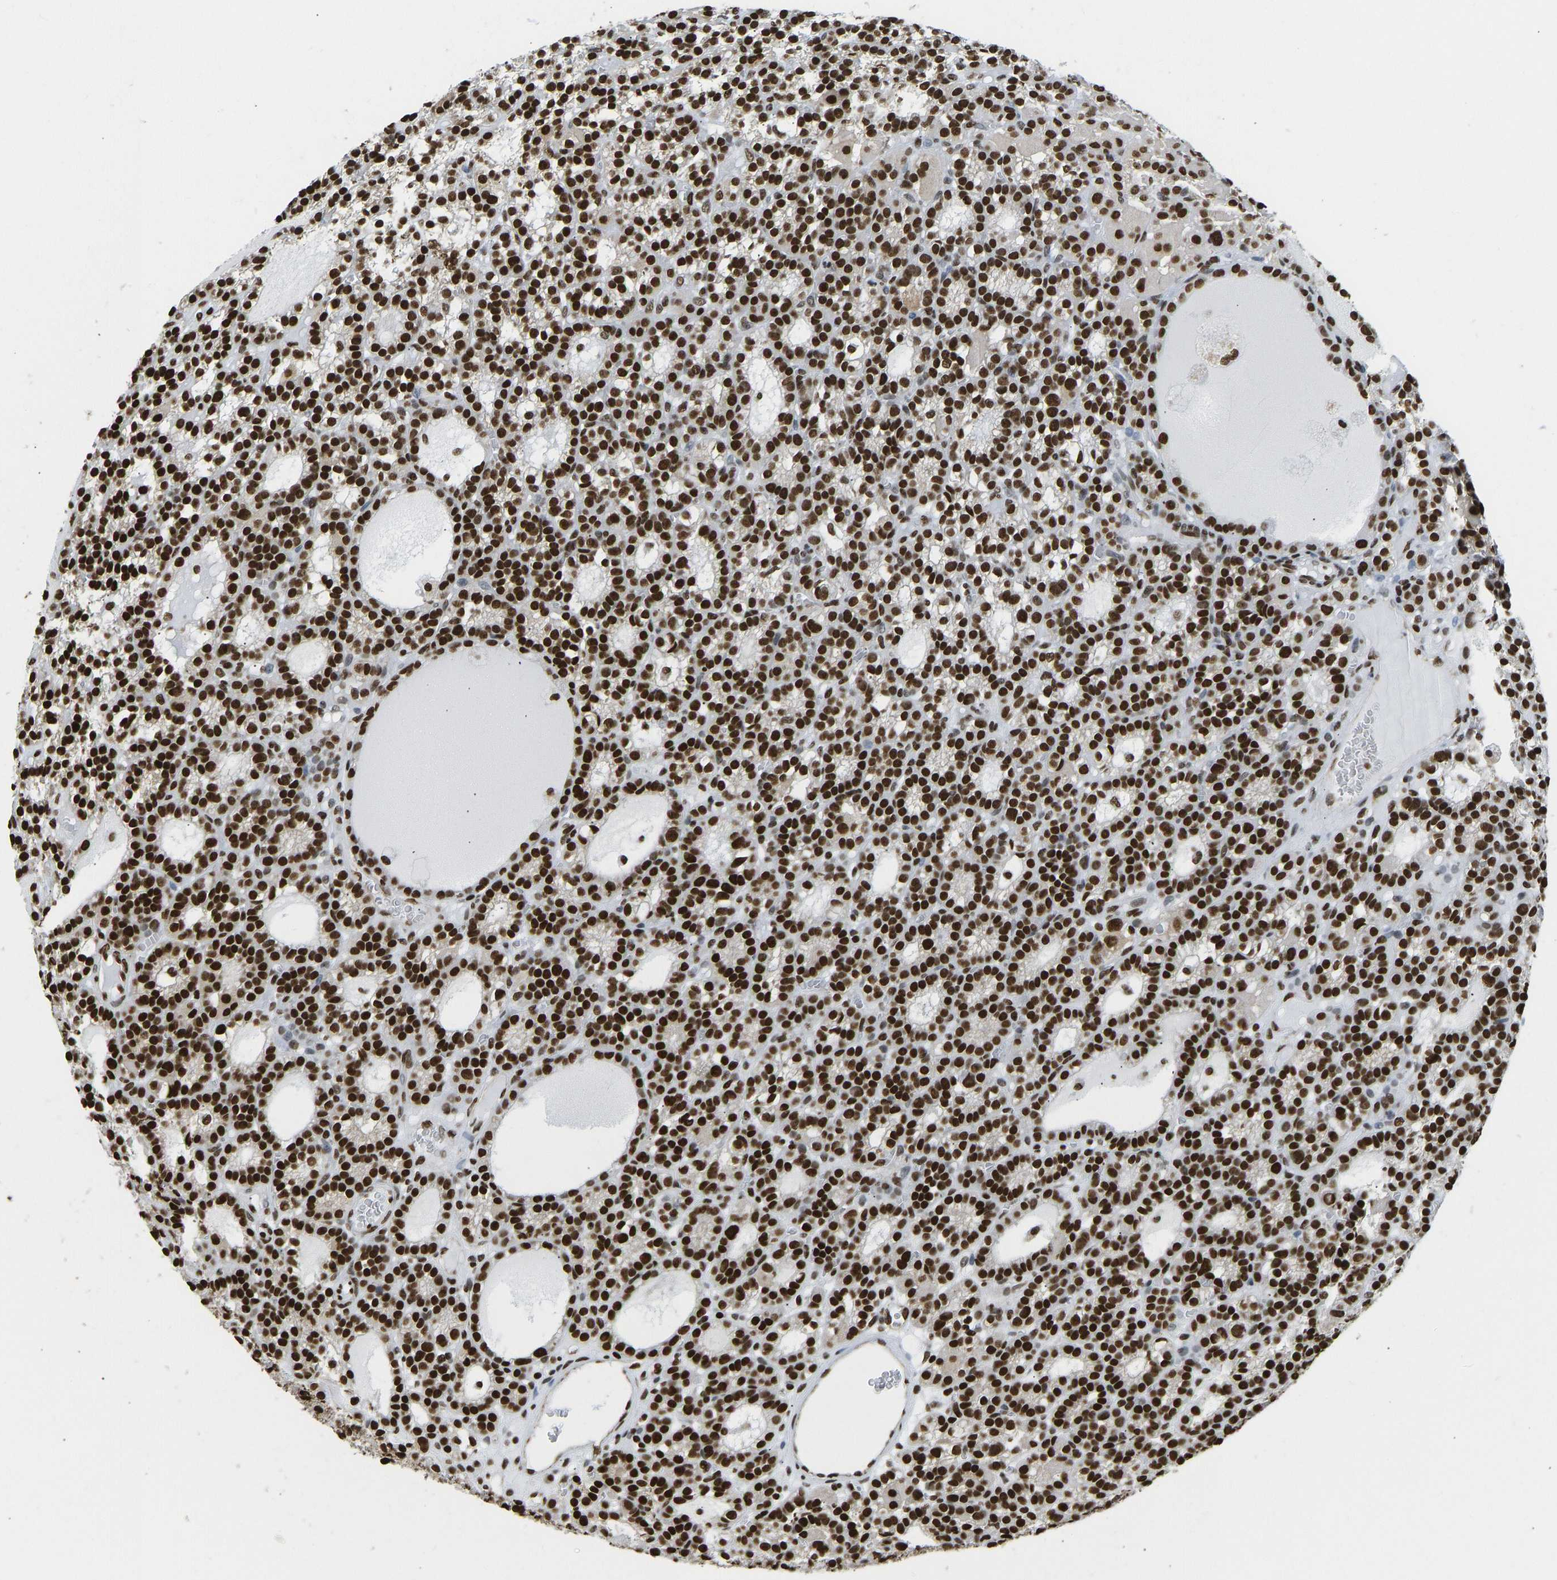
{"staining": {"intensity": "strong", "quantity": ">75%", "location": "nuclear"}, "tissue": "parathyroid gland", "cell_type": "Glandular cells", "image_type": "normal", "snomed": [{"axis": "morphology", "description": "Normal tissue, NOS"}, {"axis": "morphology", "description": "Adenoma, NOS"}, {"axis": "topography", "description": "Parathyroid gland"}], "caption": "Parathyroid gland stained with DAB (3,3'-diaminobenzidine) IHC displays high levels of strong nuclear expression in about >75% of glandular cells.", "gene": "ZSCAN20", "patient": {"sex": "female", "age": 58}}